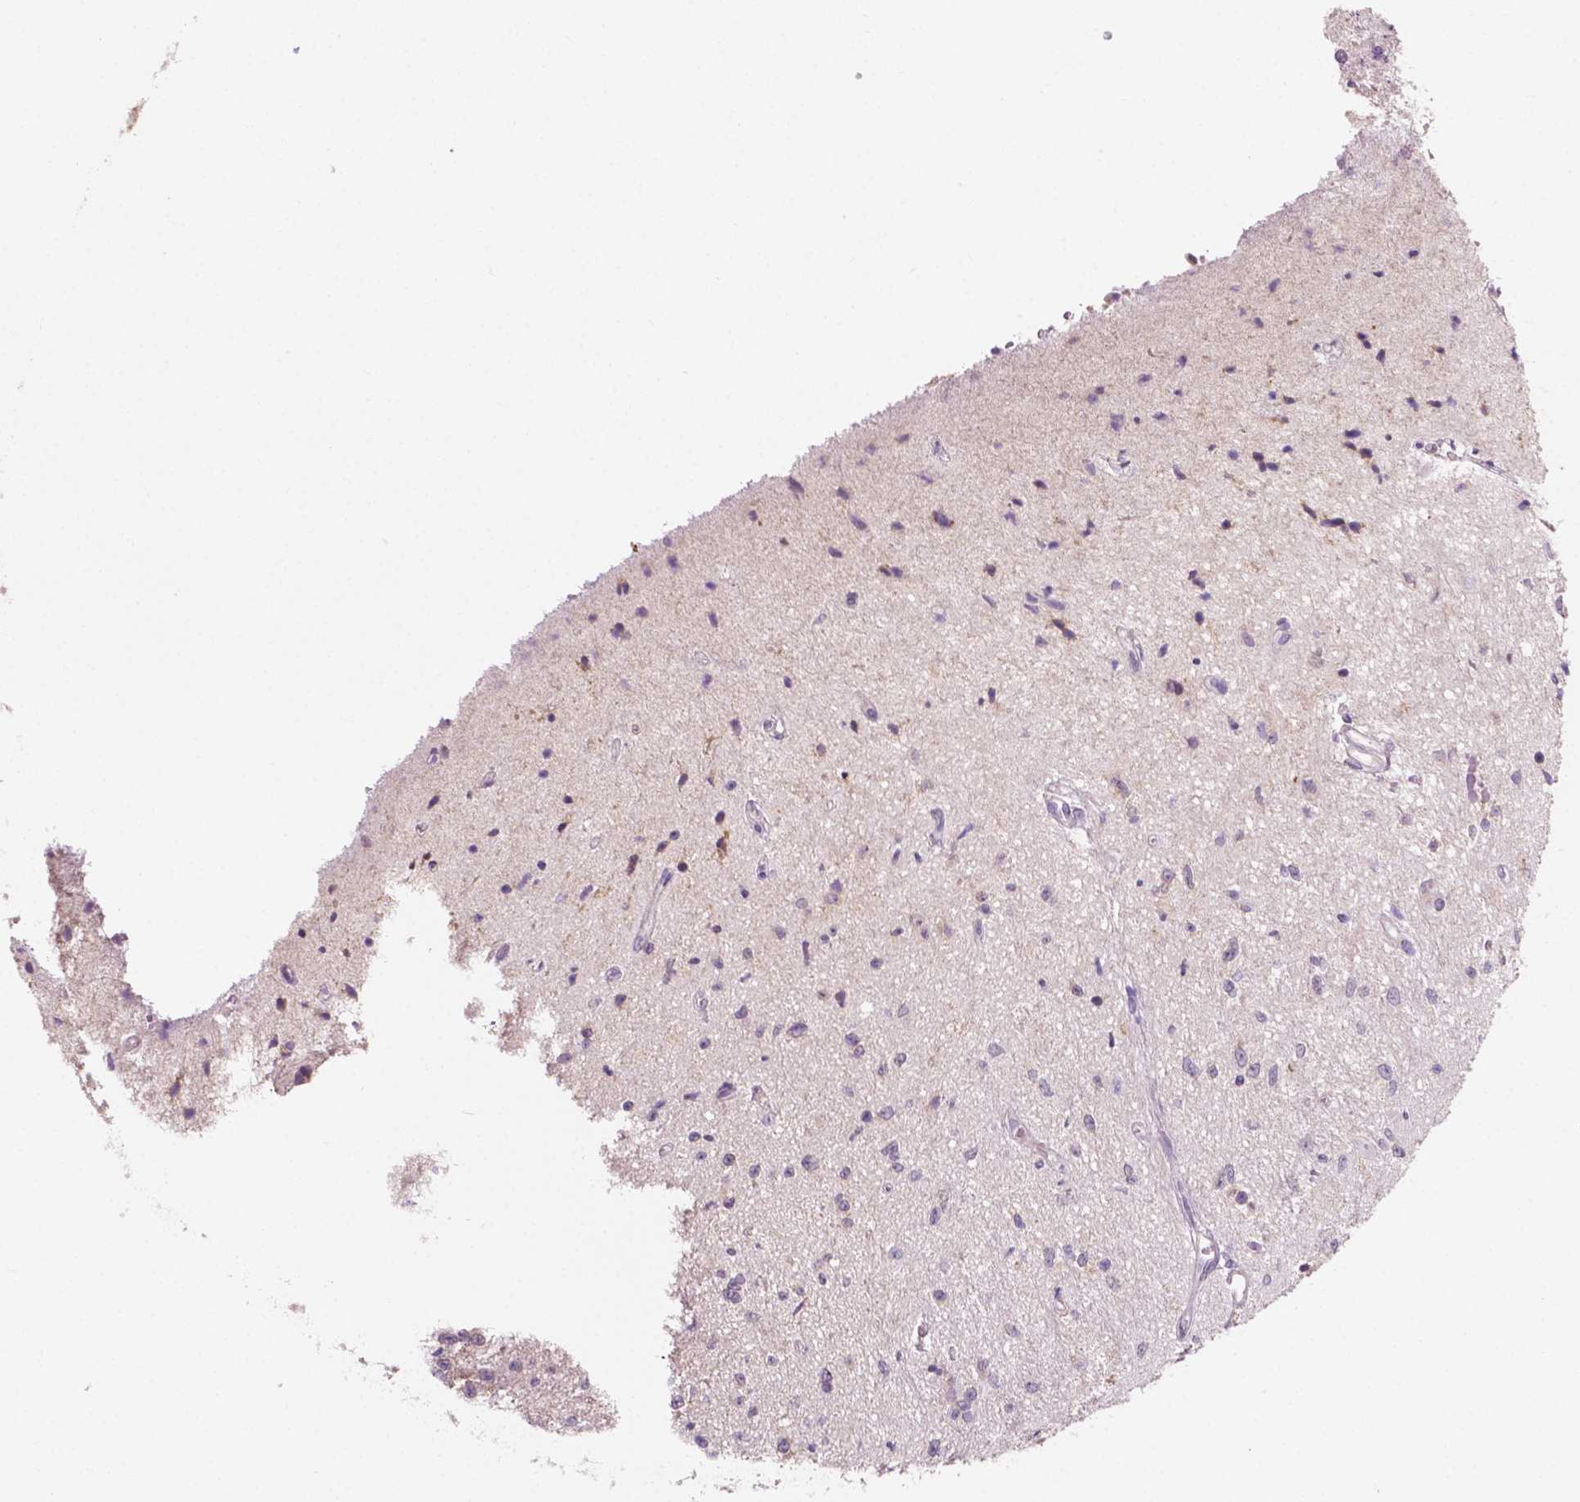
{"staining": {"intensity": "negative", "quantity": "none", "location": "none"}, "tissue": "glioma", "cell_type": "Tumor cells", "image_type": "cancer", "snomed": [{"axis": "morphology", "description": "Glioma, malignant, Low grade"}, {"axis": "topography", "description": "Cerebellum"}], "caption": "The image reveals no significant expression in tumor cells of low-grade glioma (malignant).", "gene": "LRP1B", "patient": {"sex": "female", "age": 14}}